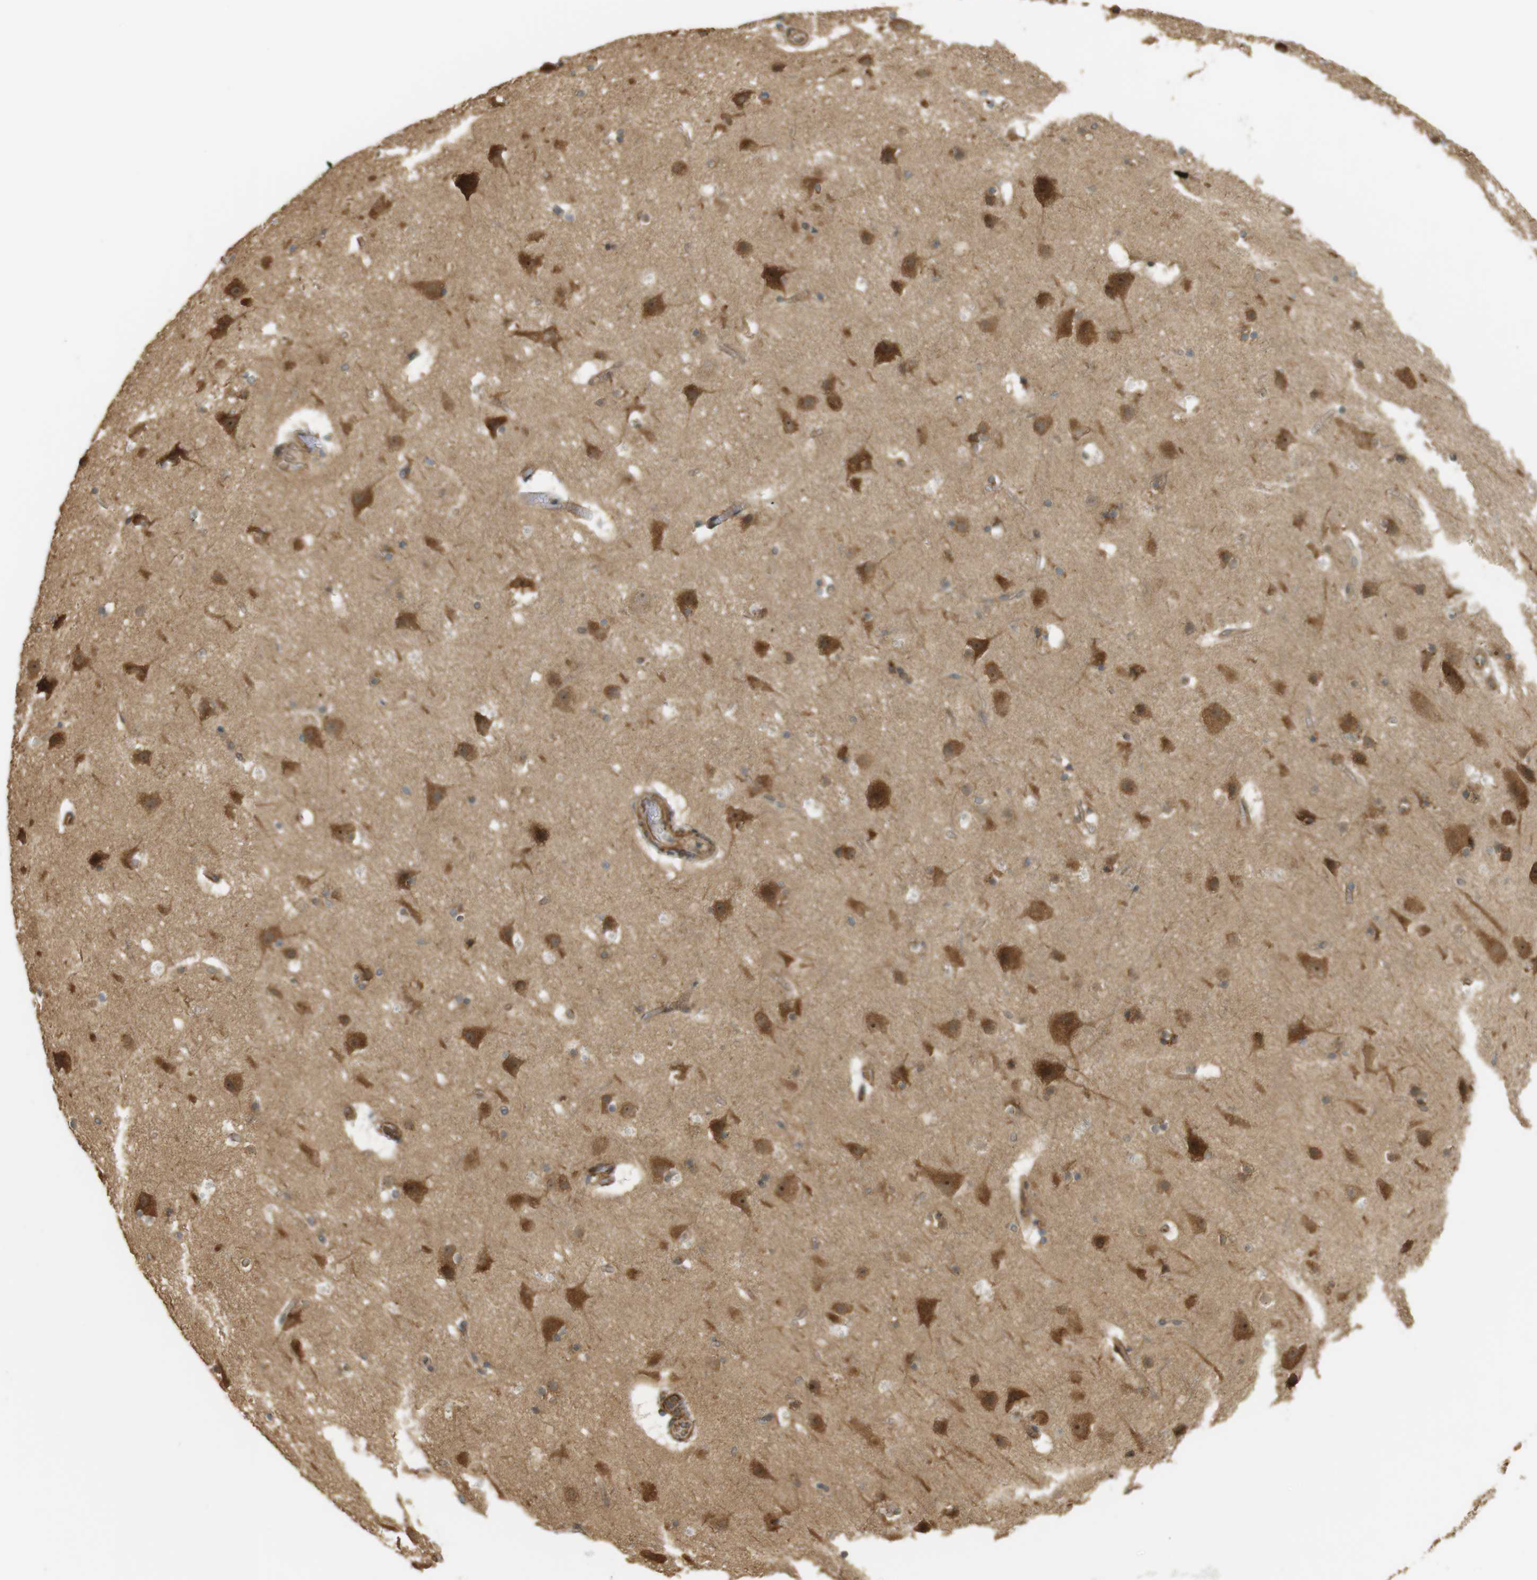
{"staining": {"intensity": "moderate", "quantity": ">75%", "location": "cytoplasmic/membranous"}, "tissue": "cerebral cortex", "cell_type": "Endothelial cells", "image_type": "normal", "snomed": [{"axis": "morphology", "description": "Normal tissue, NOS"}, {"axis": "topography", "description": "Cerebral cortex"}], "caption": "IHC image of normal human cerebral cortex stained for a protein (brown), which displays medium levels of moderate cytoplasmic/membranous staining in about >75% of endothelial cells.", "gene": "PA2G4", "patient": {"sex": "male", "age": 45}}